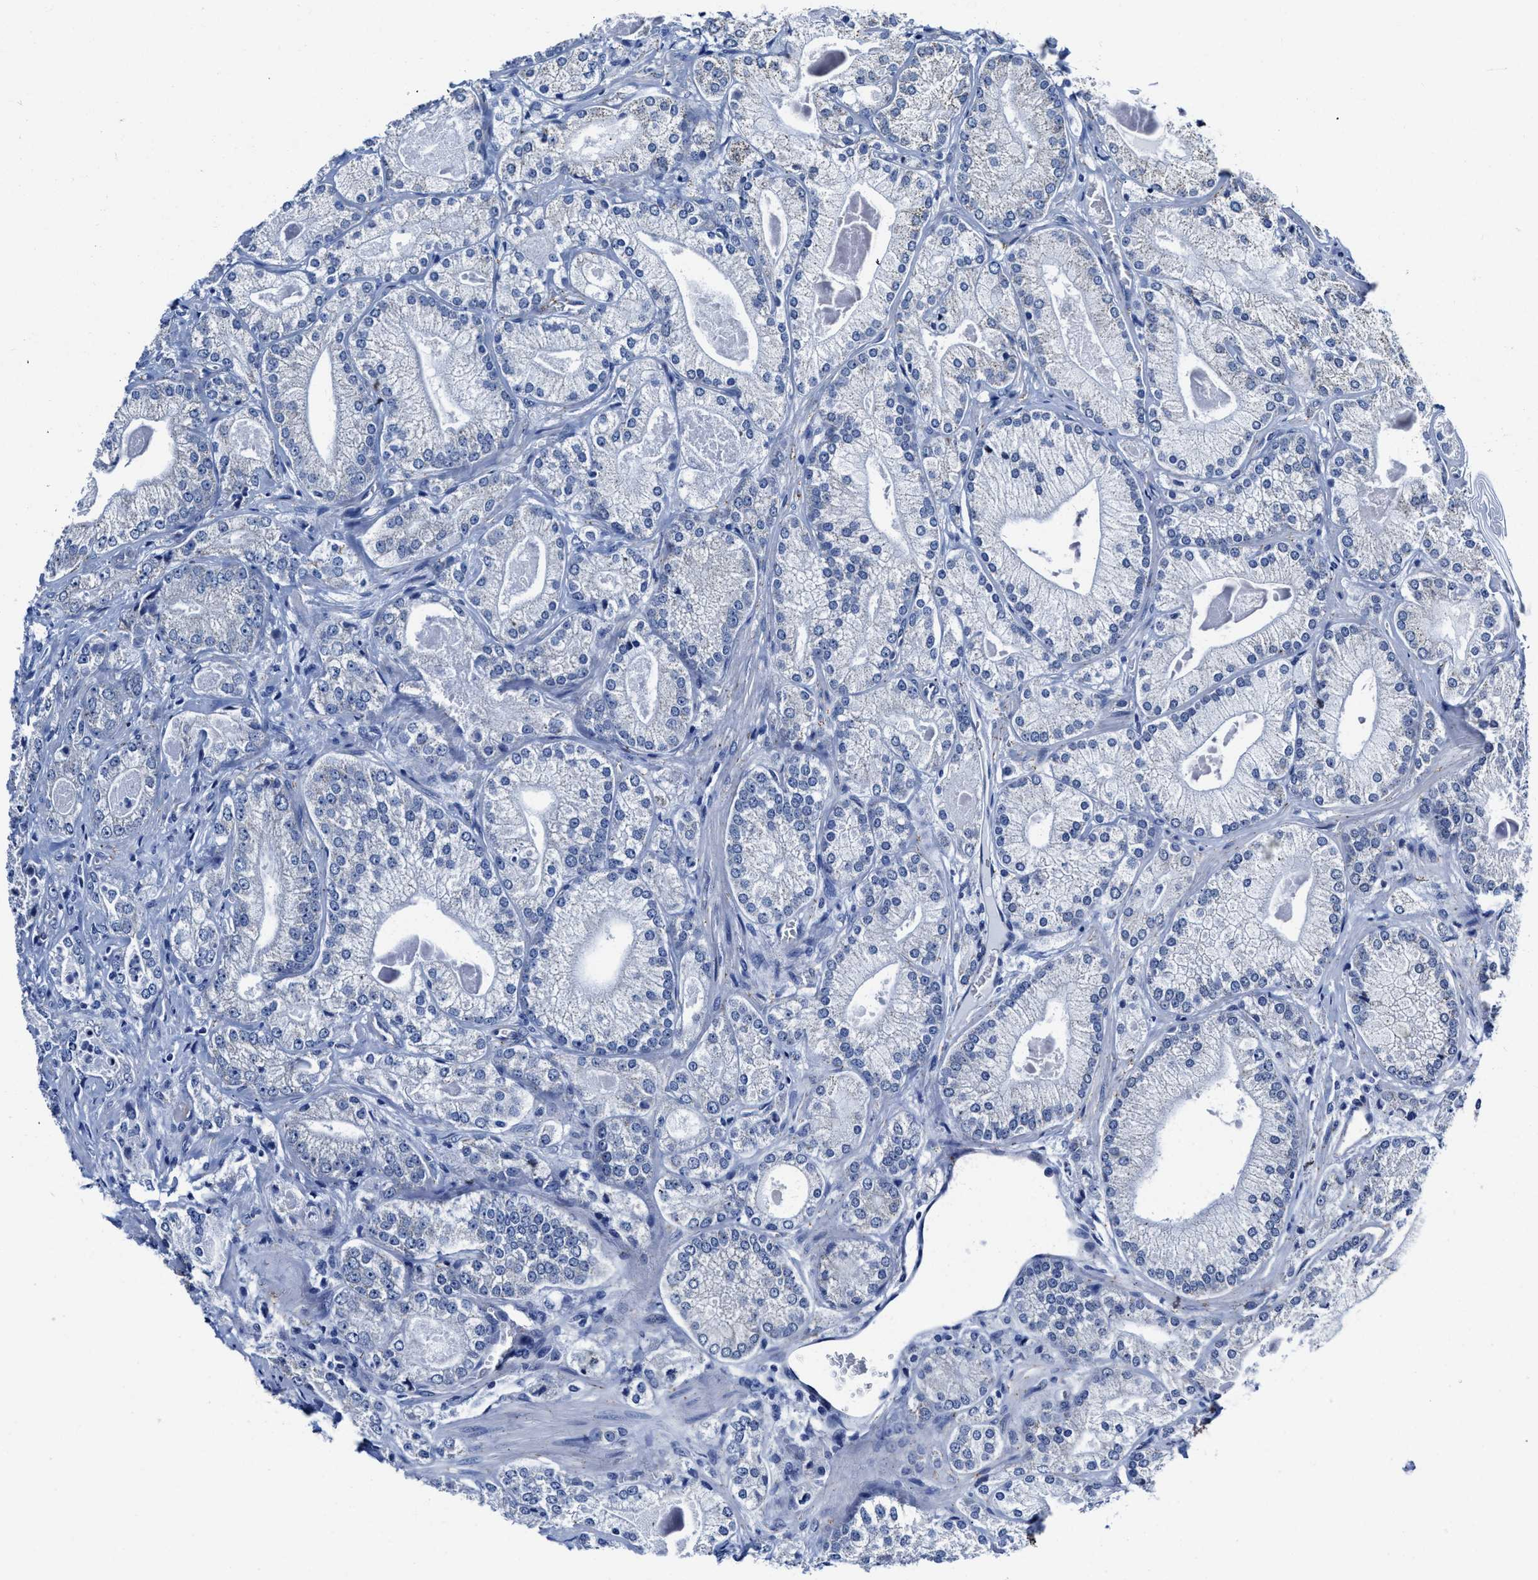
{"staining": {"intensity": "negative", "quantity": "none", "location": "none"}, "tissue": "prostate cancer", "cell_type": "Tumor cells", "image_type": "cancer", "snomed": [{"axis": "morphology", "description": "Adenocarcinoma, Low grade"}, {"axis": "topography", "description": "Prostate"}], "caption": "The immunohistochemistry (IHC) histopathology image has no significant expression in tumor cells of adenocarcinoma (low-grade) (prostate) tissue.", "gene": "KCNMB3", "patient": {"sex": "male", "age": 65}}